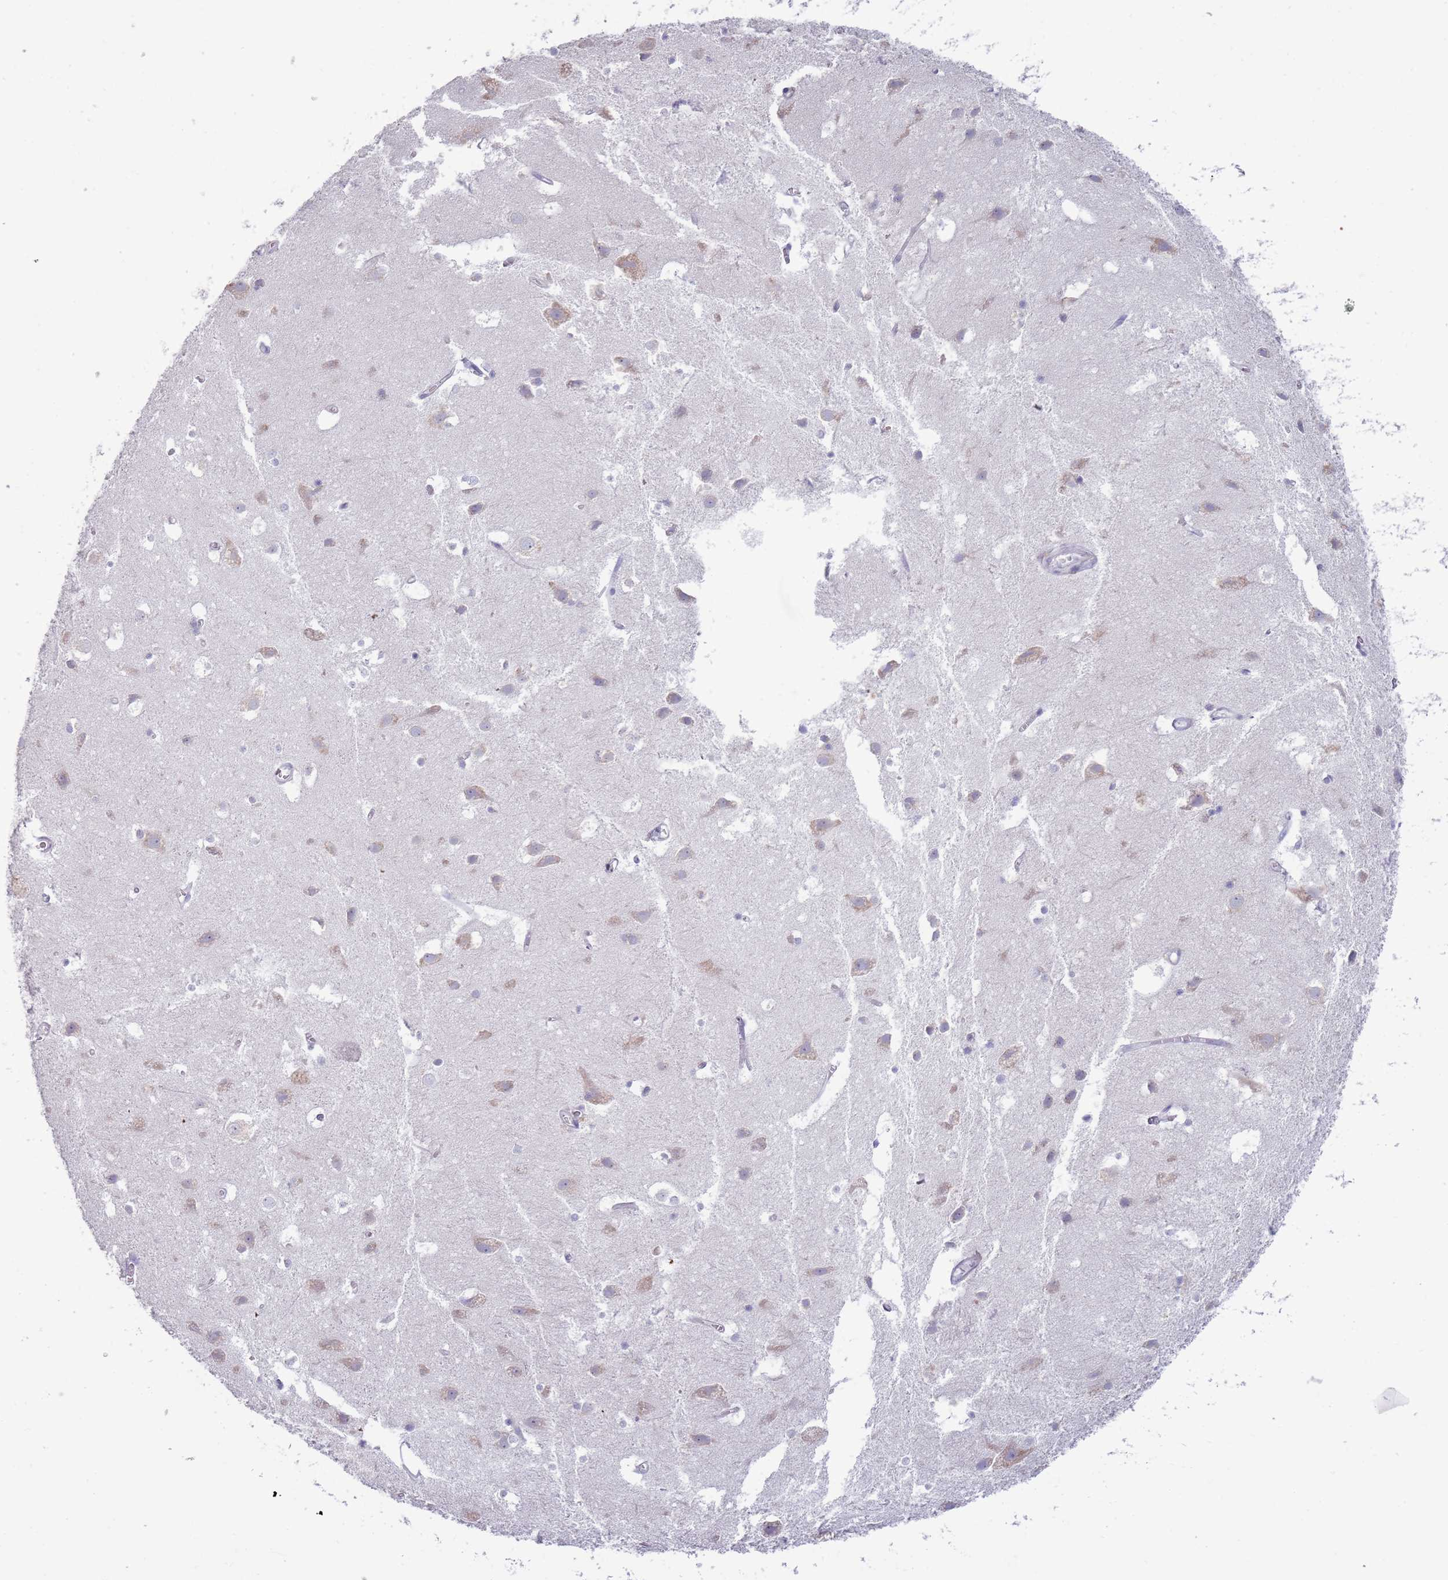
{"staining": {"intensity": "negative", "quantity": "none", "location": "none"}, "tissue": "cerebral cortex", "cell_type": "Endothelial cells", "image_type": "normal", "snomed": [{"axis": "morphology", "description": "Normal tissue, NOS"}, {"axis": "topography", "description": "Cerebral cortex"}], "caption": "High power microscopy histopathology image of an immunohistochemistry image of benign cerebral cortex, revealing no significant expression in endothelial cells. The staining is performed using DAB (3,3'-diaminobenzidine) brown chromogen with nuclei counter-stained in using hematoxylin.", "gene": "LTB", "patient": {"sex": "male", "age": 54}}